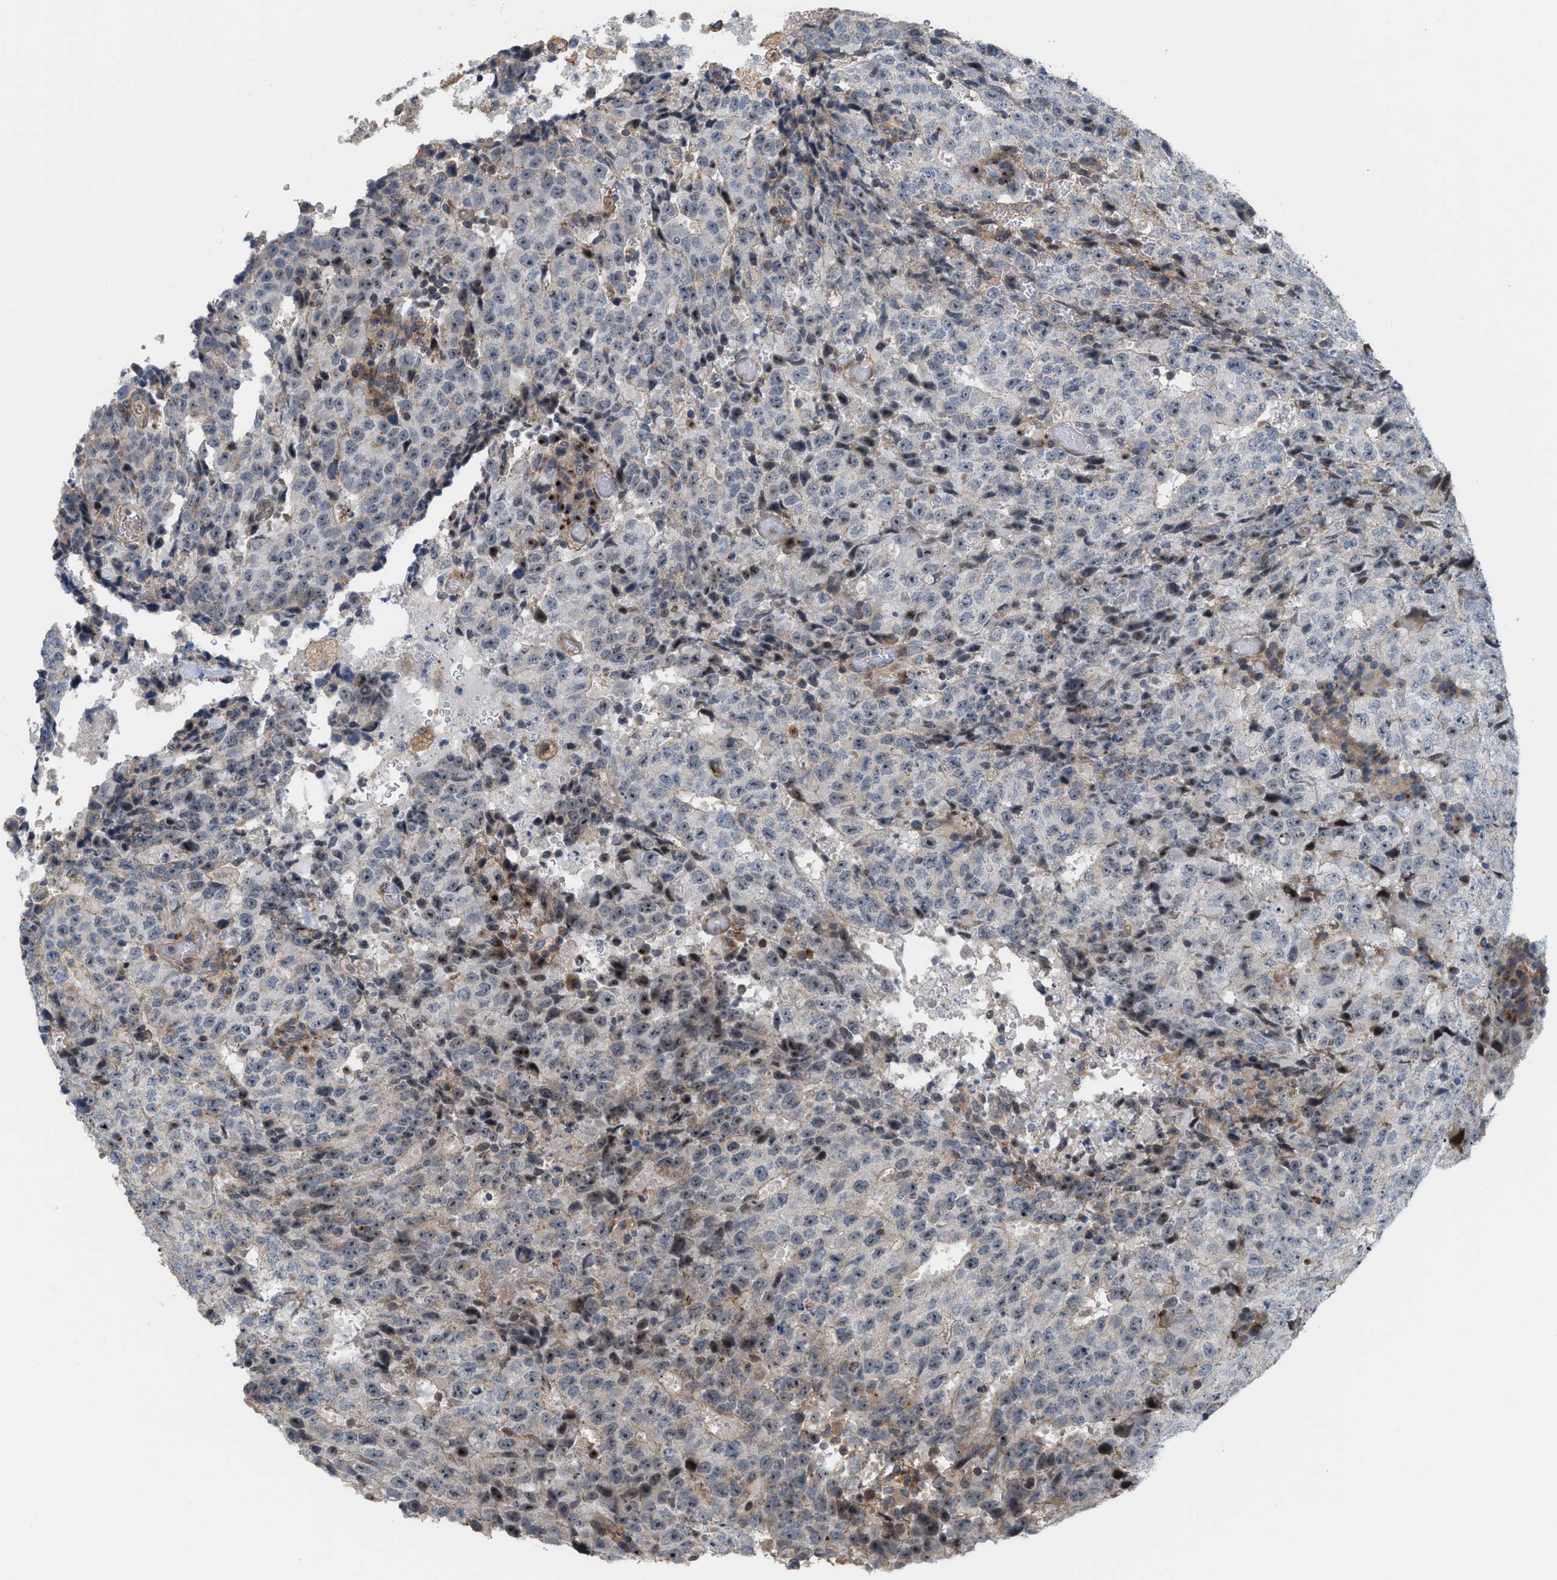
{"staining": {"intensity": "moderate", "quantity": "<25%", "location": "nuclear"}, "tissue": "testis cancer", "cell_type": "Tumor cells", "image_type": "cancer", "snomed": [{"axis": "morphology", "description": "Necrosis, NOS"}, {"axis": "morphology", "description": "Carcinoma, Embryonal, NOS"}, {"axis": "topography", "description": "Testis"}], "caption": "Immunohistochemical staining of human testis cancer displays low levels of moderate nuclear positivity in about <25% of tumor cells.", "gene": "DIPK1A", "patient": {"sex": "male", "age": 19}}